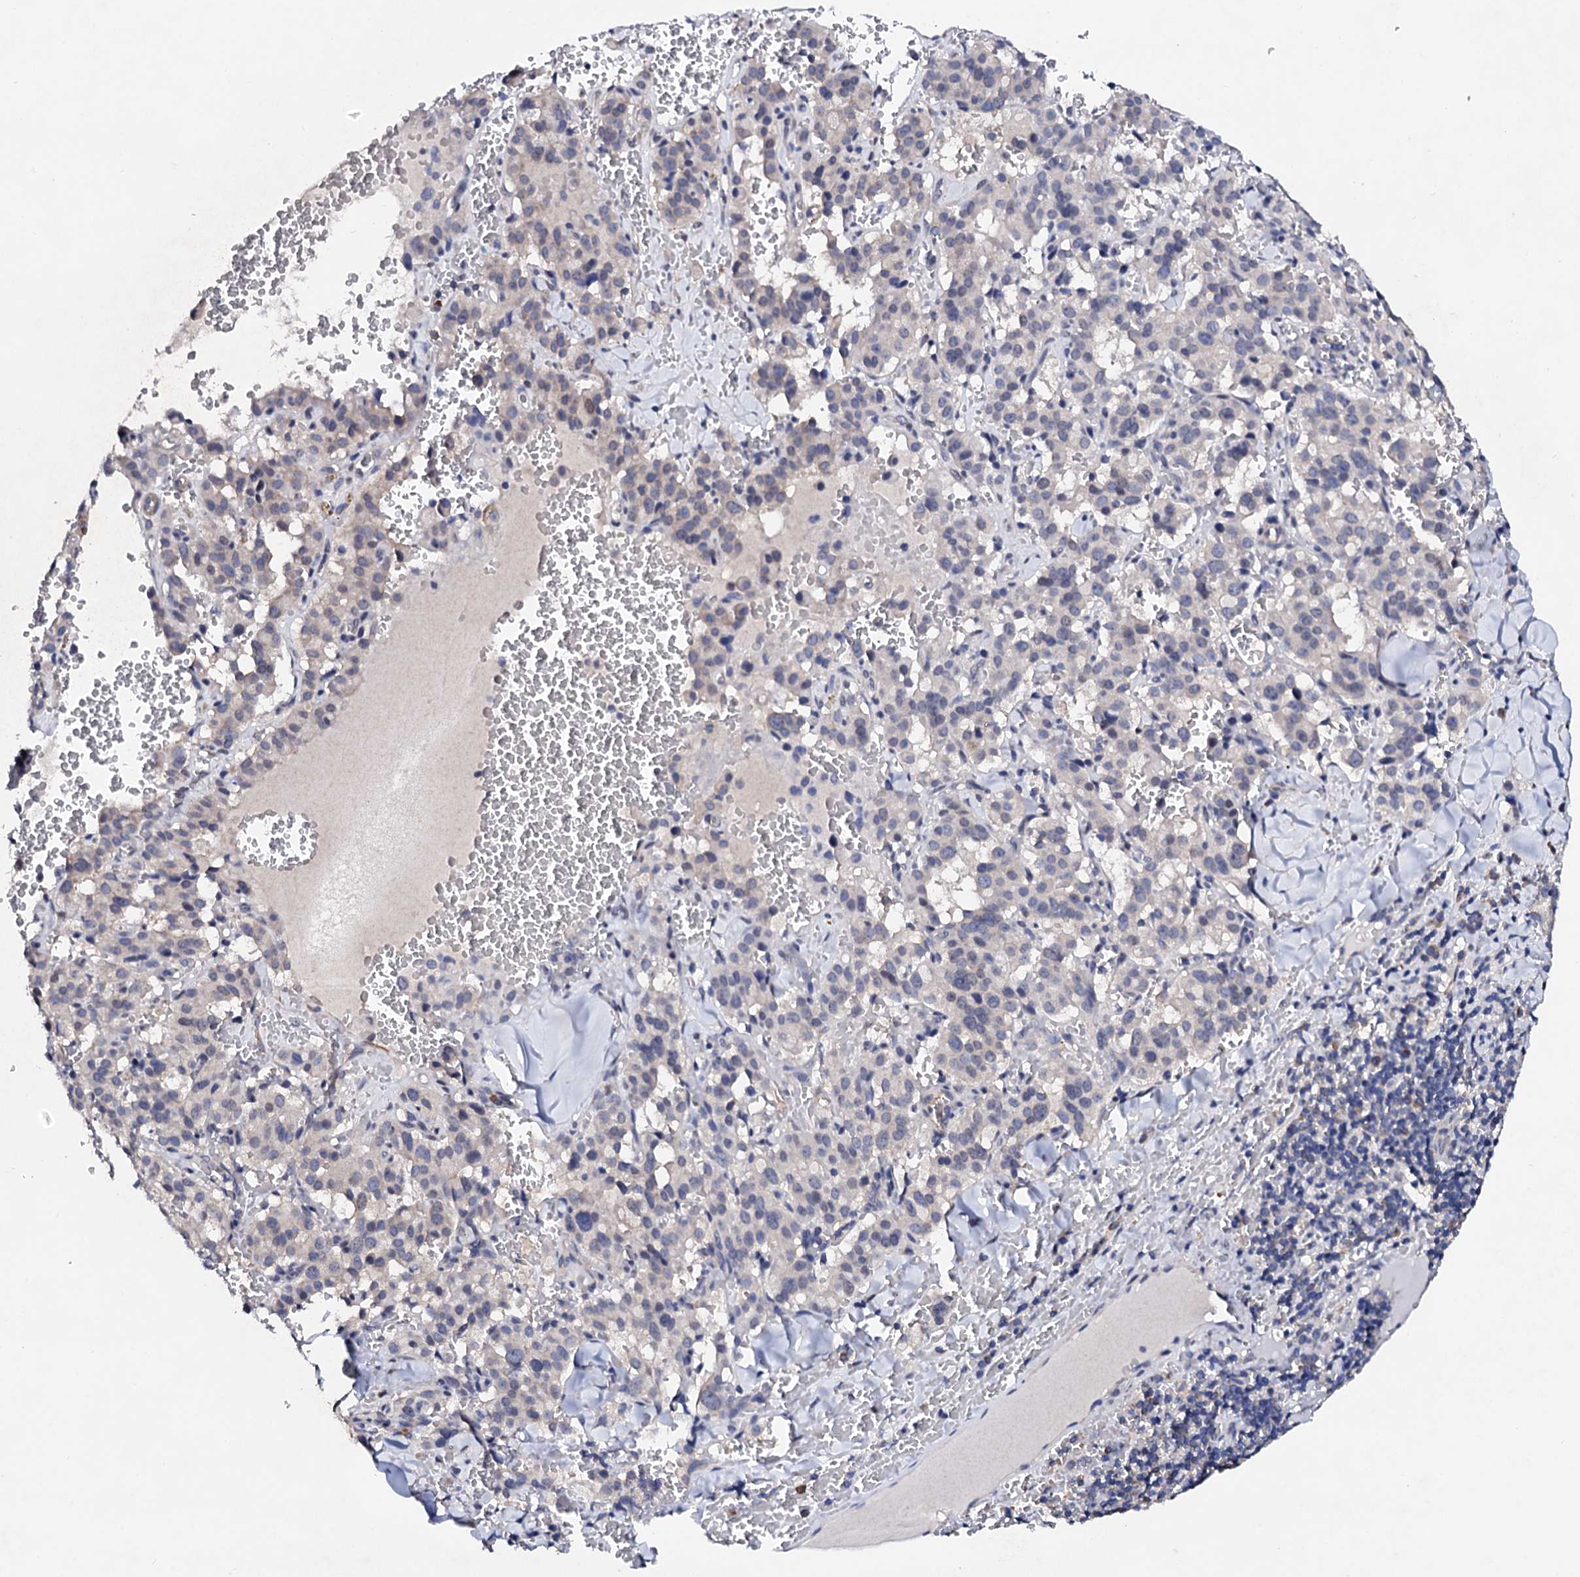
{"staining": {"intensity": "negative", "quantity": "none", "location": "none"}, "tissue": "pancreatic cancer", "cell_type": "Tumor cells", "image_type": "cancer", "snomed": [{"axis": "morphology", "description": "Adenocarcinoma, NOS"}, {"axis": "topography", "description": "Pancreas"}], "caption": "Protein analysis of pancreatic cancer (adenocarcinoma) exhibits no significant staining in tumor cells. The staining was performed using DAB (3,3'-diaminobenzidine) to visualize the protein expression in brown, while the nuclei were stained in blue with hematoxylin (Magnification: 20x).", "gene": "NUP58", "patient": {"sex": "male", "age": 65}}